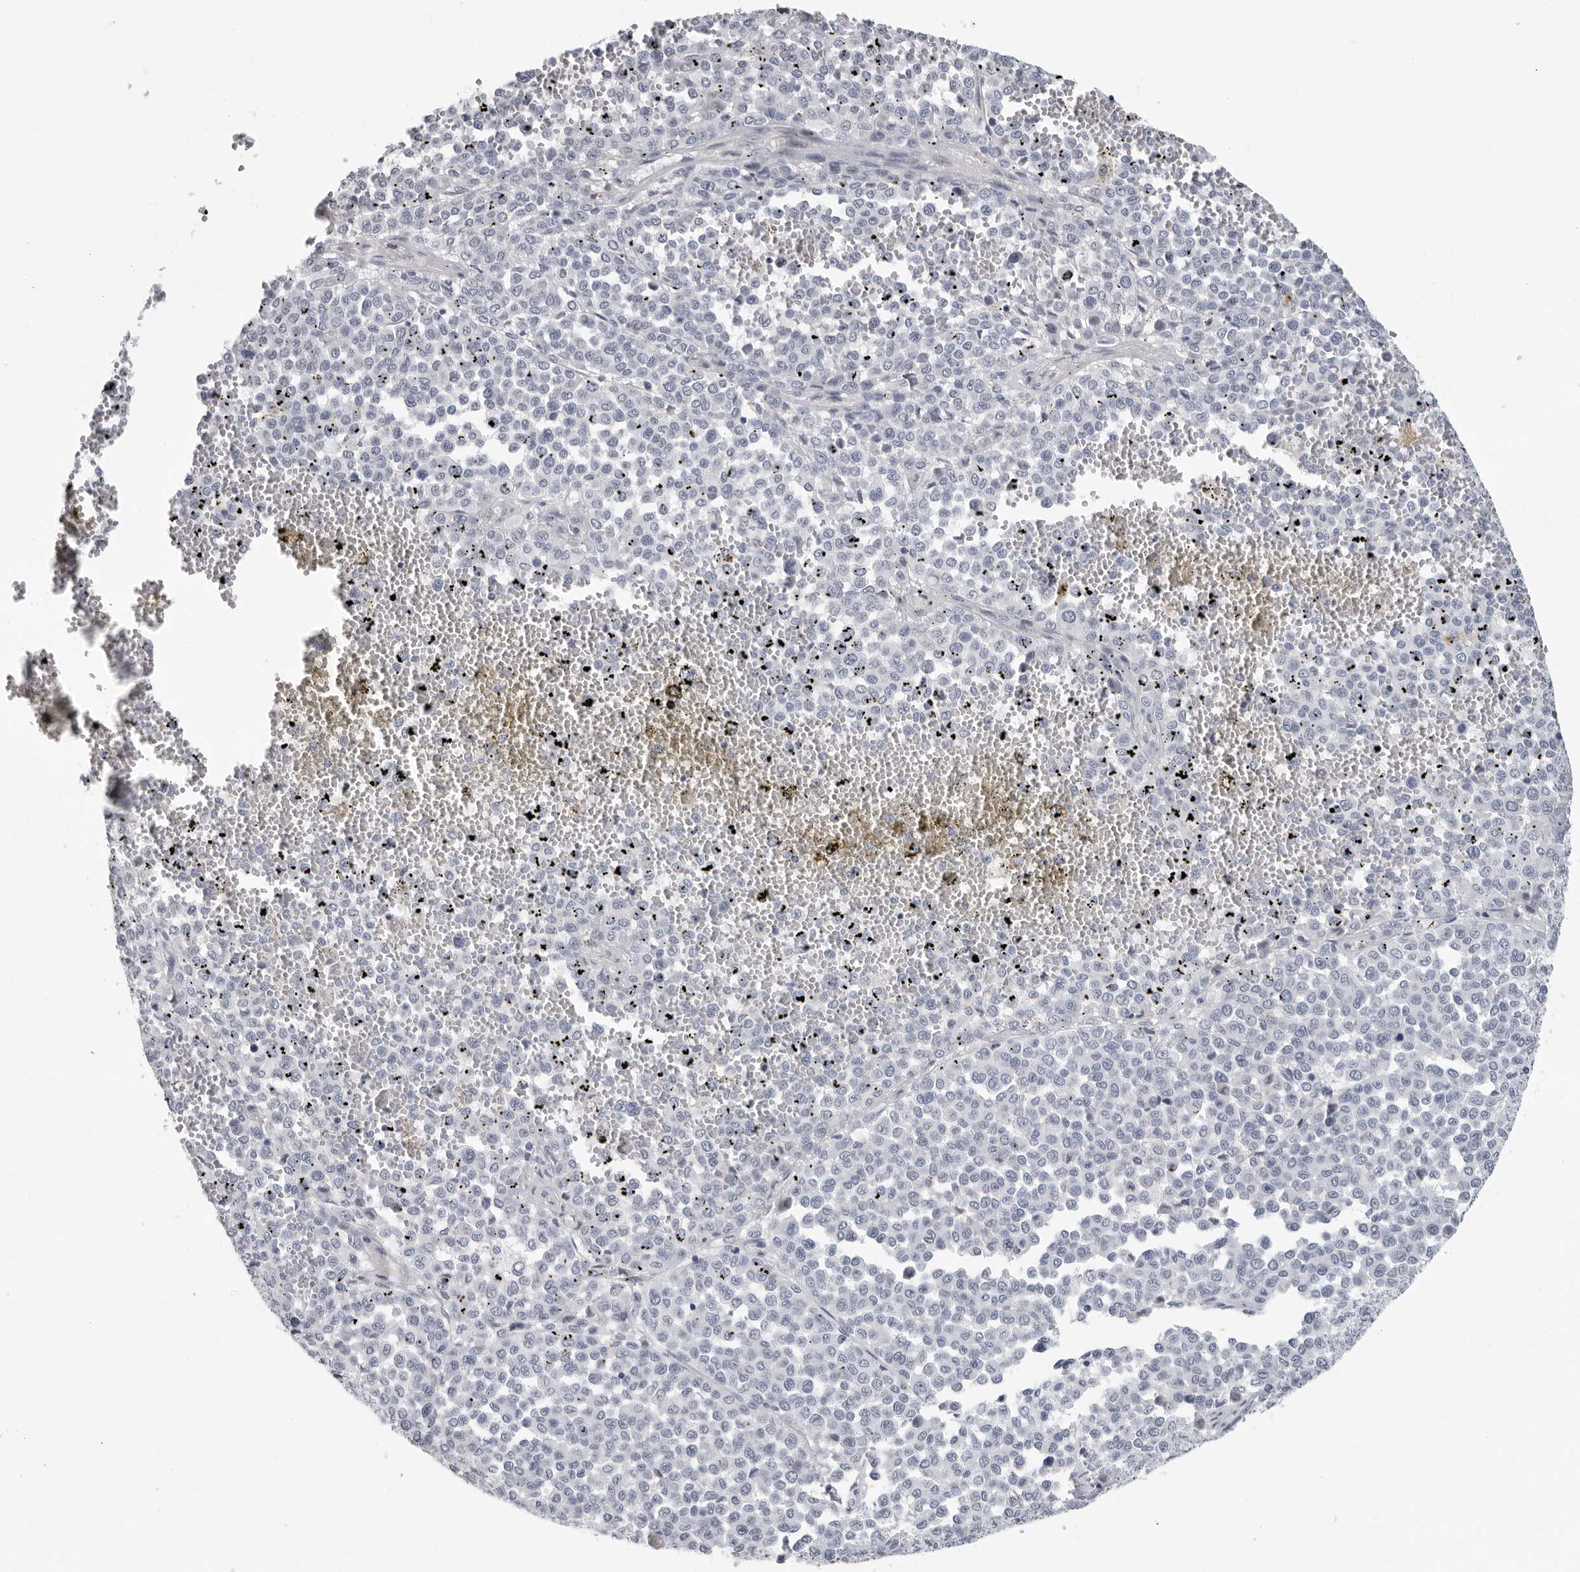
{"staining": {"intensity": "negative", "quantity": "none", "location": "none"}, "tissue": "melanoma", "cell_type": "Tumor cells", "image_type": "cancer", "snomed": [{"axis": "morphology", "description": "Malignant melanoma, Metastatic site"}, {"axis": "topography", "description": "Pancreas"}], "caption": "The photomicrograph displays no significant expression in tumor cells of malignant melanoma (metastatic site).", "gene": "ZNF502", "patient": {"sex": "female", "age": 30}}